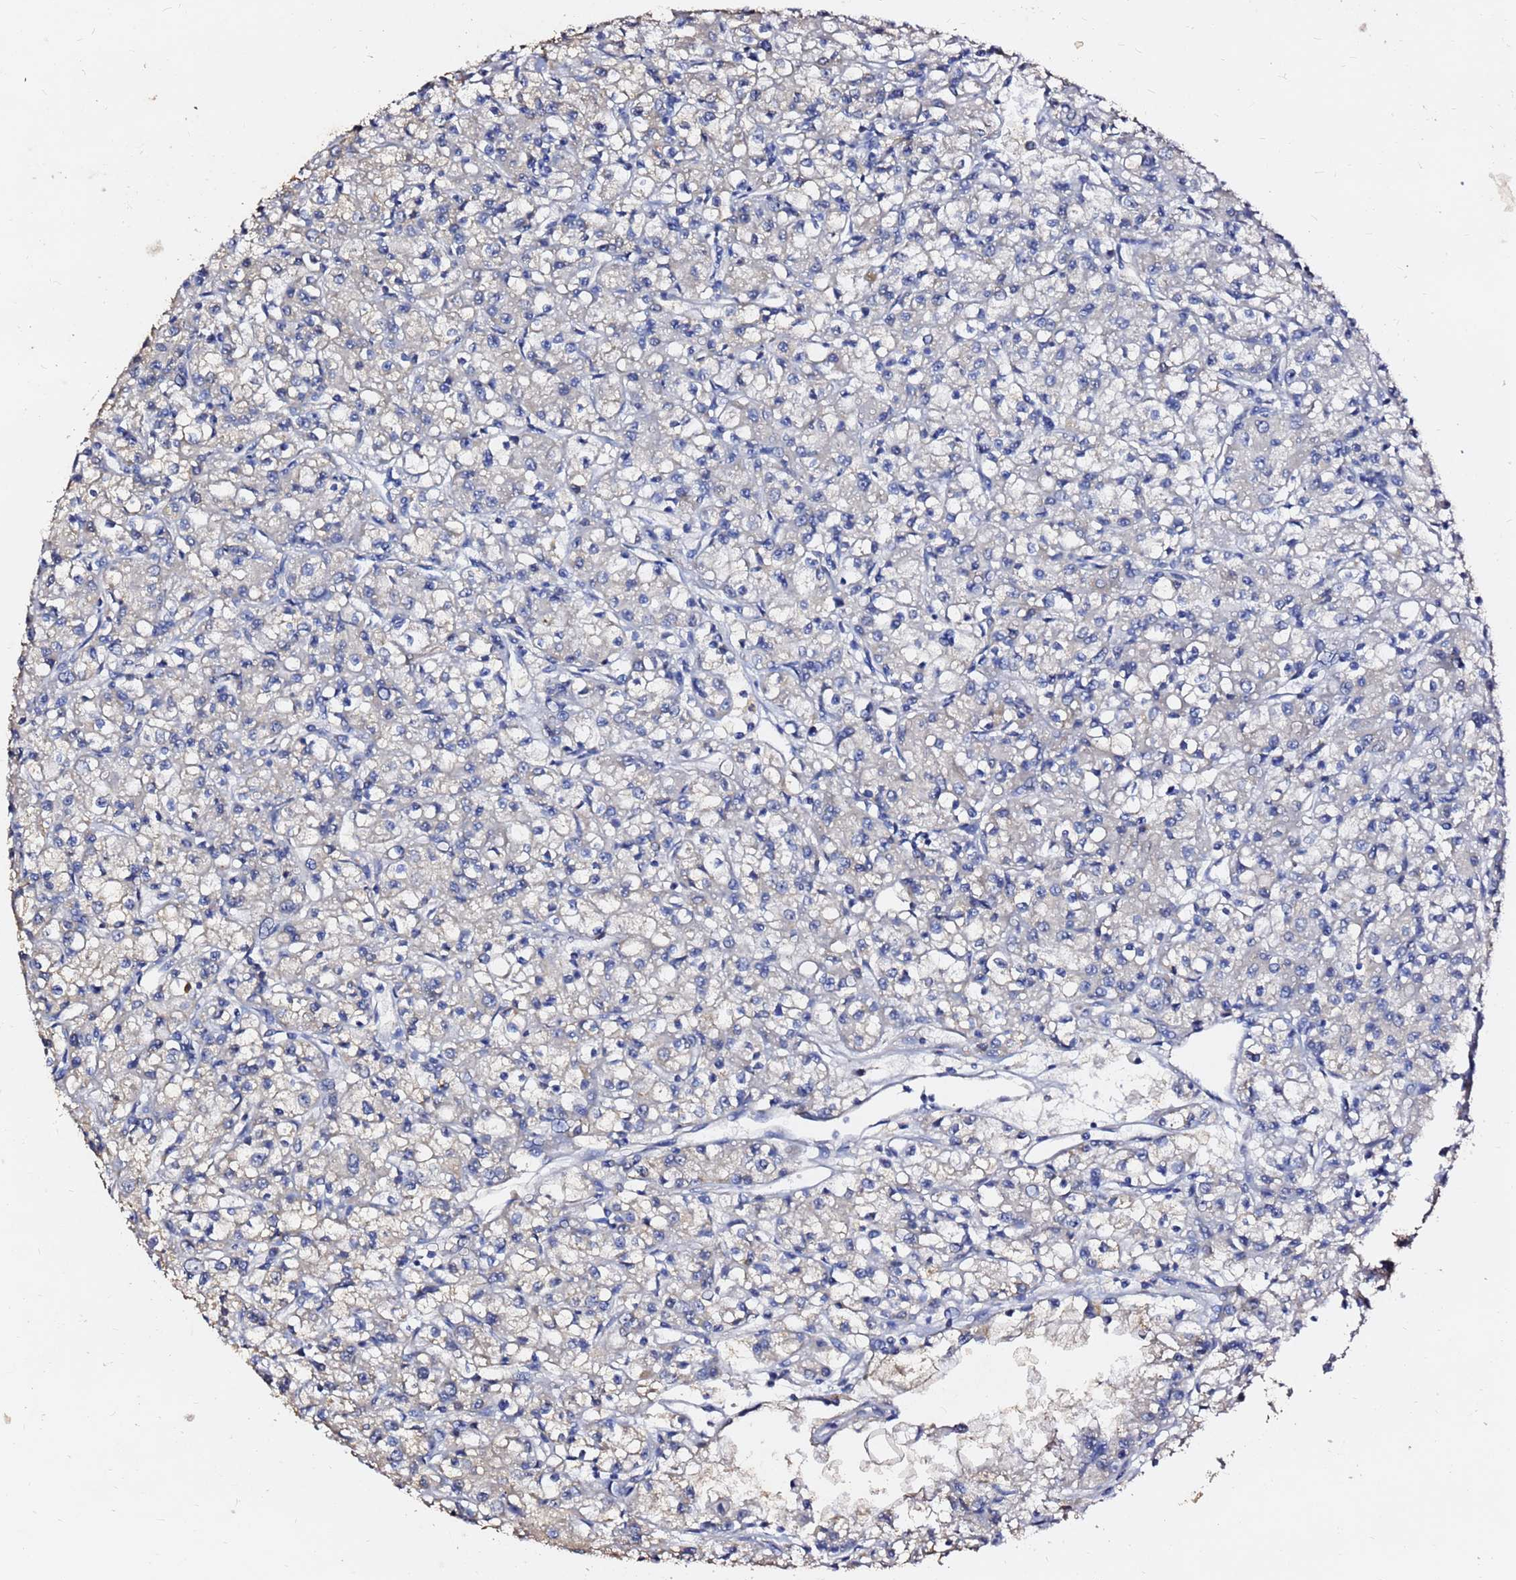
{"staining": {"intensity": "negative", "quantity": "none", "location": "none"}, "tissue": "renal cancer", "cell_type": "Tumor cells", "image_type": "cancer", "snomed": [{"axis": "morphology", "description": "Adenocarcinoma, NOS"}, {"axis": "topography", "description": "Kidney"}], "caption": "A photomicrograph of renal adenocarcinoma stained for a protein demonstrates no brown staining in tumor cells.", "gene": "FAM183A", "patient": {"sex": "female", "age": 59}}